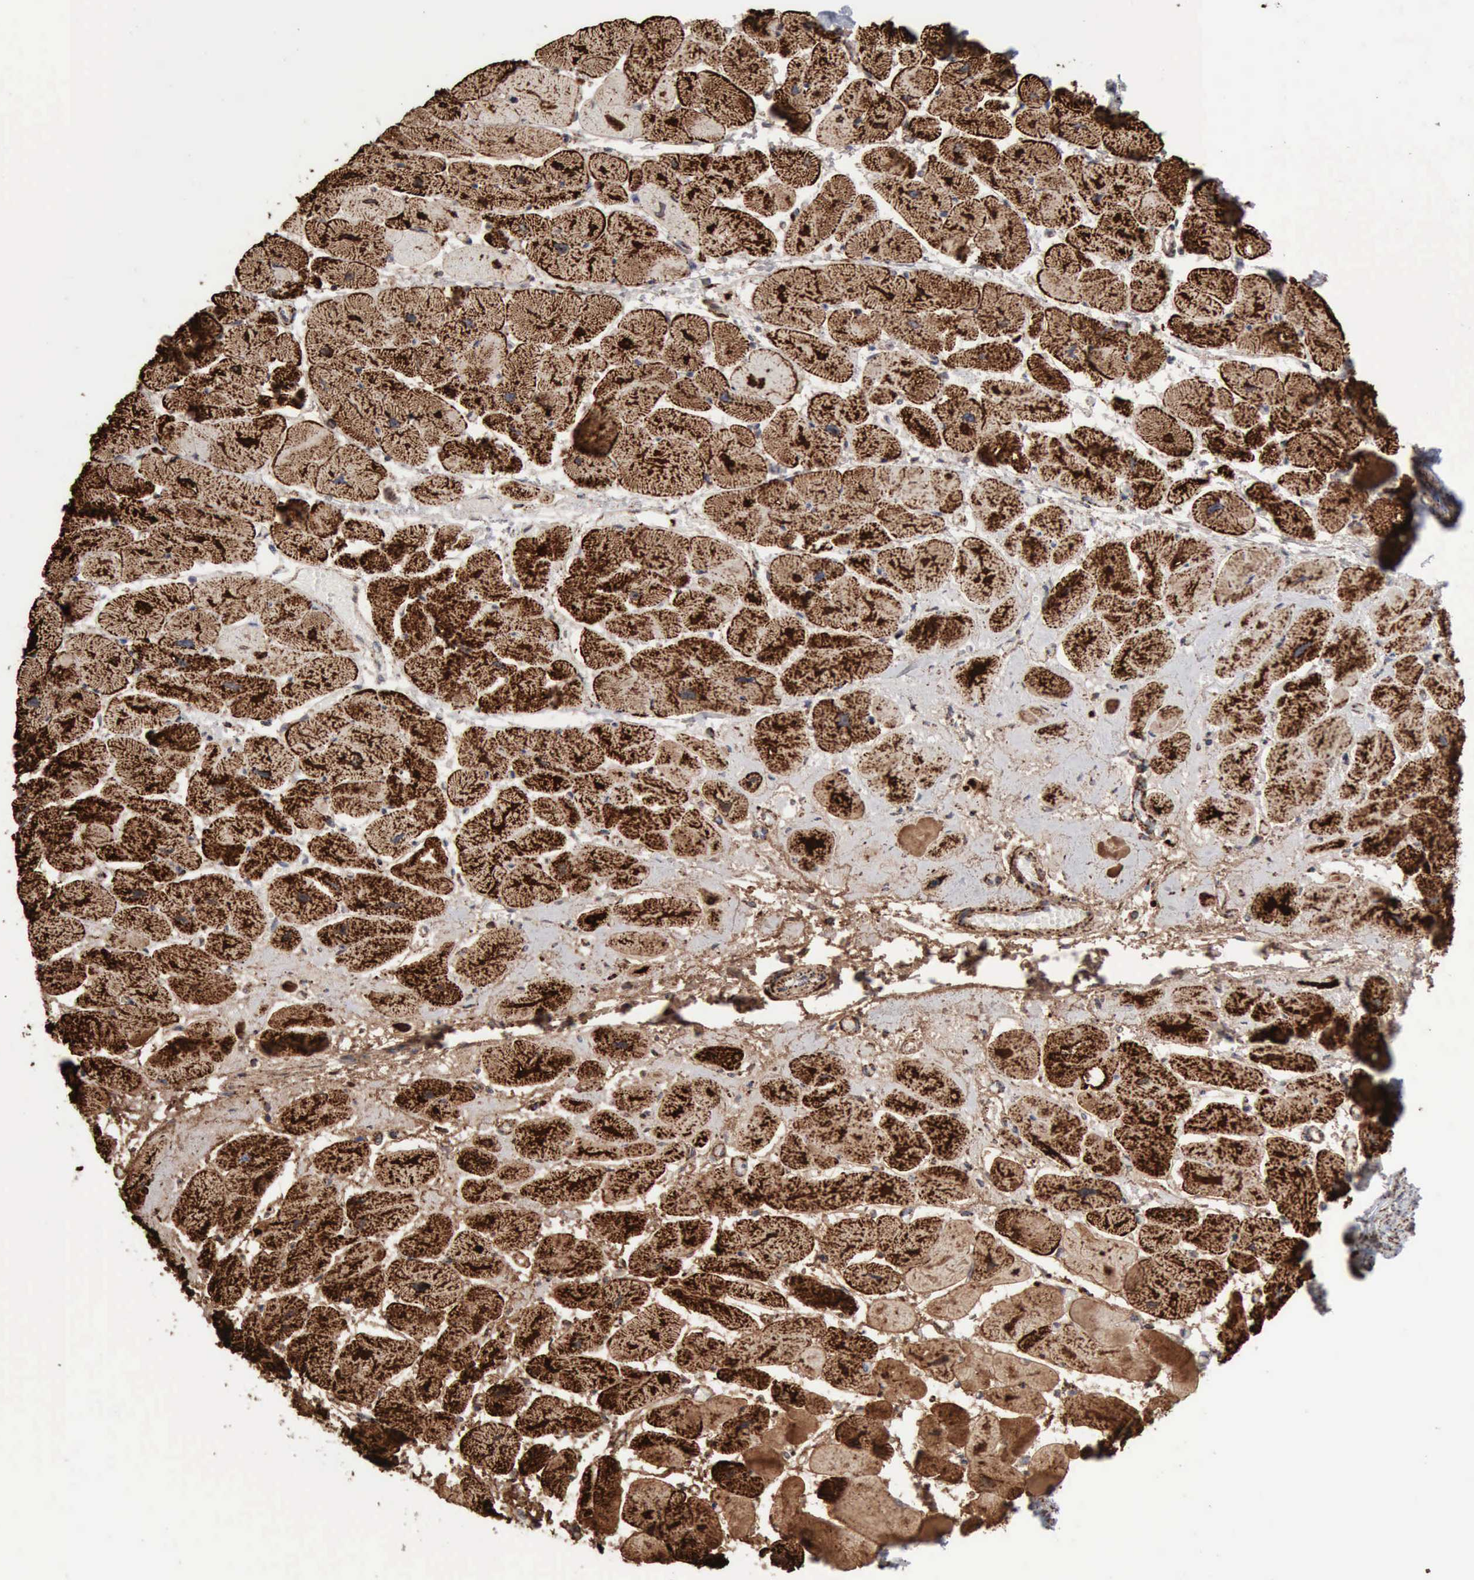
{"staining": {"intensity": "strong", "quantity": ">75%", "location": "cytoplasmic/membranous"}, "tissue": "heart muscle", "cell_type": "Cardiomyocytes", "image_type": "normal", "snomed": [{"axis": "morphology", "description": "Normal tissue, NOS"}, {"axis": "topography", "description": "Heart"}], "caption": "Cardiomyocytes reveal strong cytoplasmic/membranous expression in about >75% of cells in benign heart muscle.", "gene": "ACO2", "patient": {"sex": "female", "age": 54}}